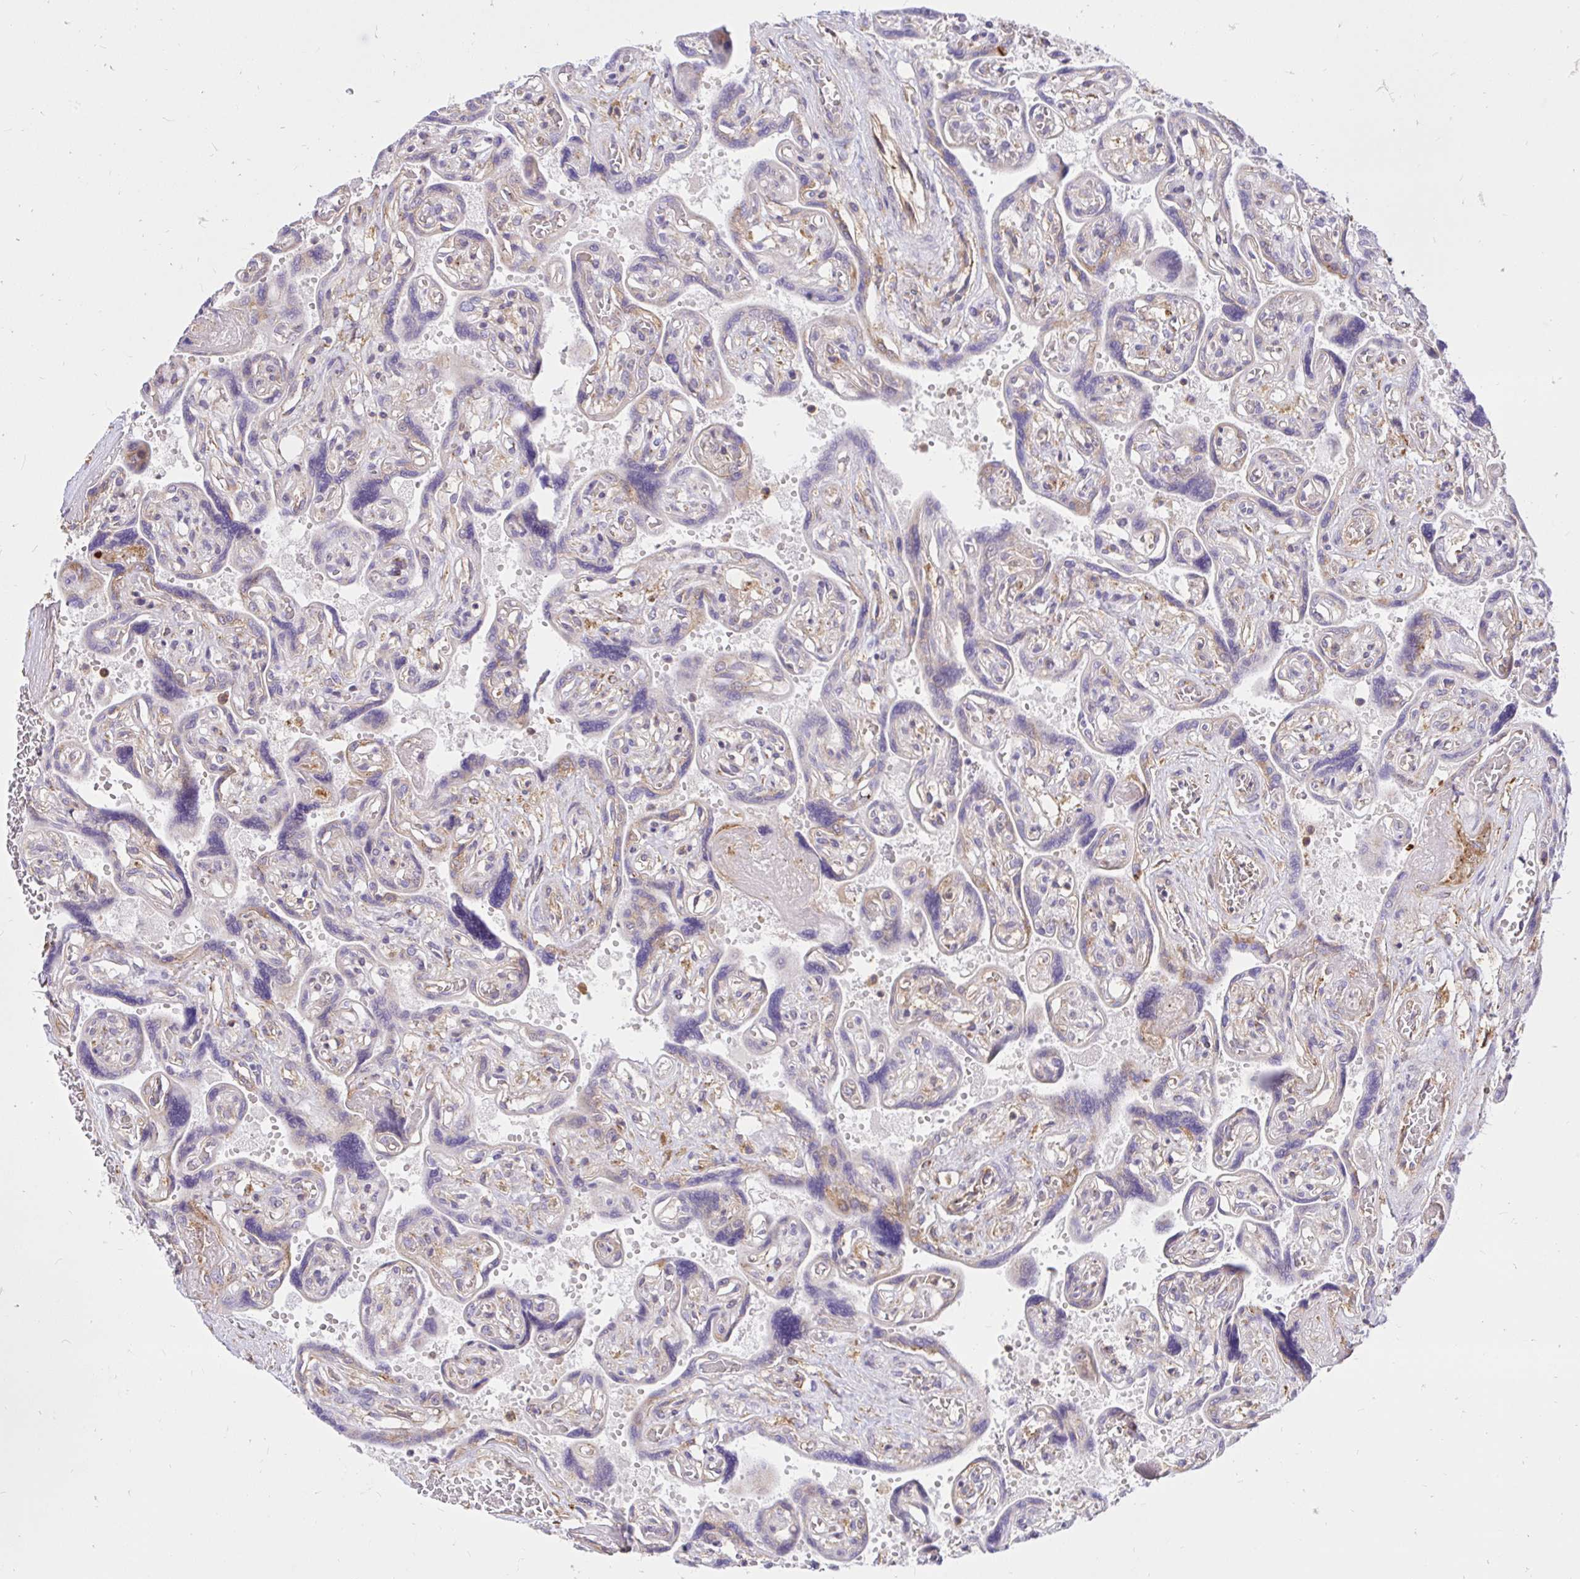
{"staining": {"intensity": "moderate", "quantity": ">75%", "location": "cytoplasmic/membranous"}, "tissue": "placenta", "cell_type": "Decidual cells", "image_type": "normal", "snomed": [{"axis": "morphology", "description": "Normal tissue, NOS"}, {"axis": "topography", "description": "Placenta"}], "caption": "Immunohistochemistry (IHC) (DAB) staining of unremarkable placenta displays moderate cytoplasmic/membranous protein positivity in approximately >75% of decidual cells. Nuclei are stained in blue.", "gene": "ABCB10", "patient": {"sex": "female", "age": 32}}